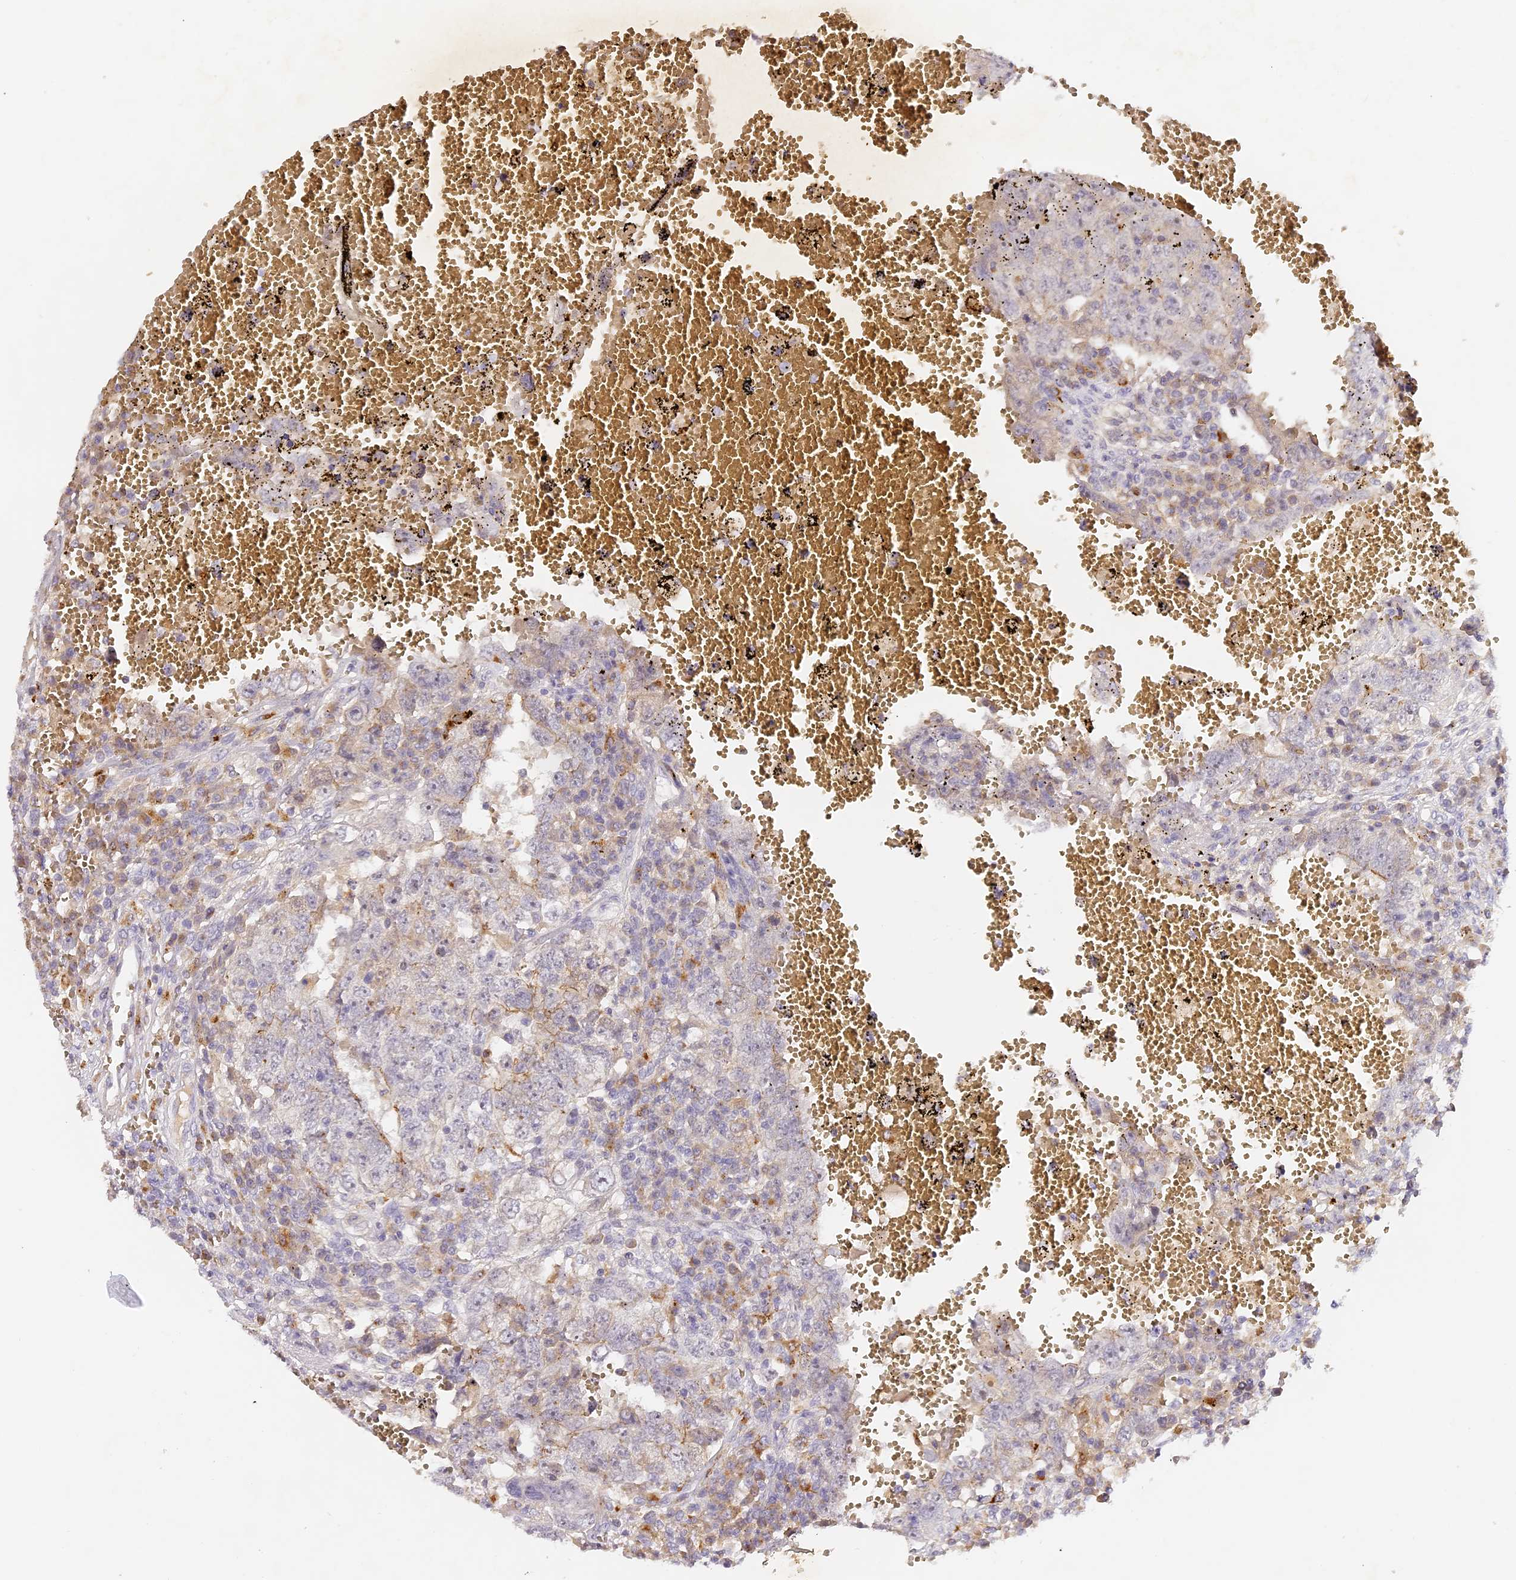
{"staining": {"intensity": "weak", "quantity": "<25%", "location": "cytoplasmic/membranous"}, "tissue": "testis cancer", "cell_type": "Tumor cells", "image_type": "cancer", "snomed": [{"axis": "morphology", "description": "Carcinoma, Embryonal, NOS"}, {"axis": "topography", "description": "Testis"}], "caption": "Immunohistochemistry histopathology image of testis embryonal carcinoma stained for a protein (brown), which shows no expression in tumor cells.", "gene": "ELL3", "patient": {"sex": "male", "age": 26}}